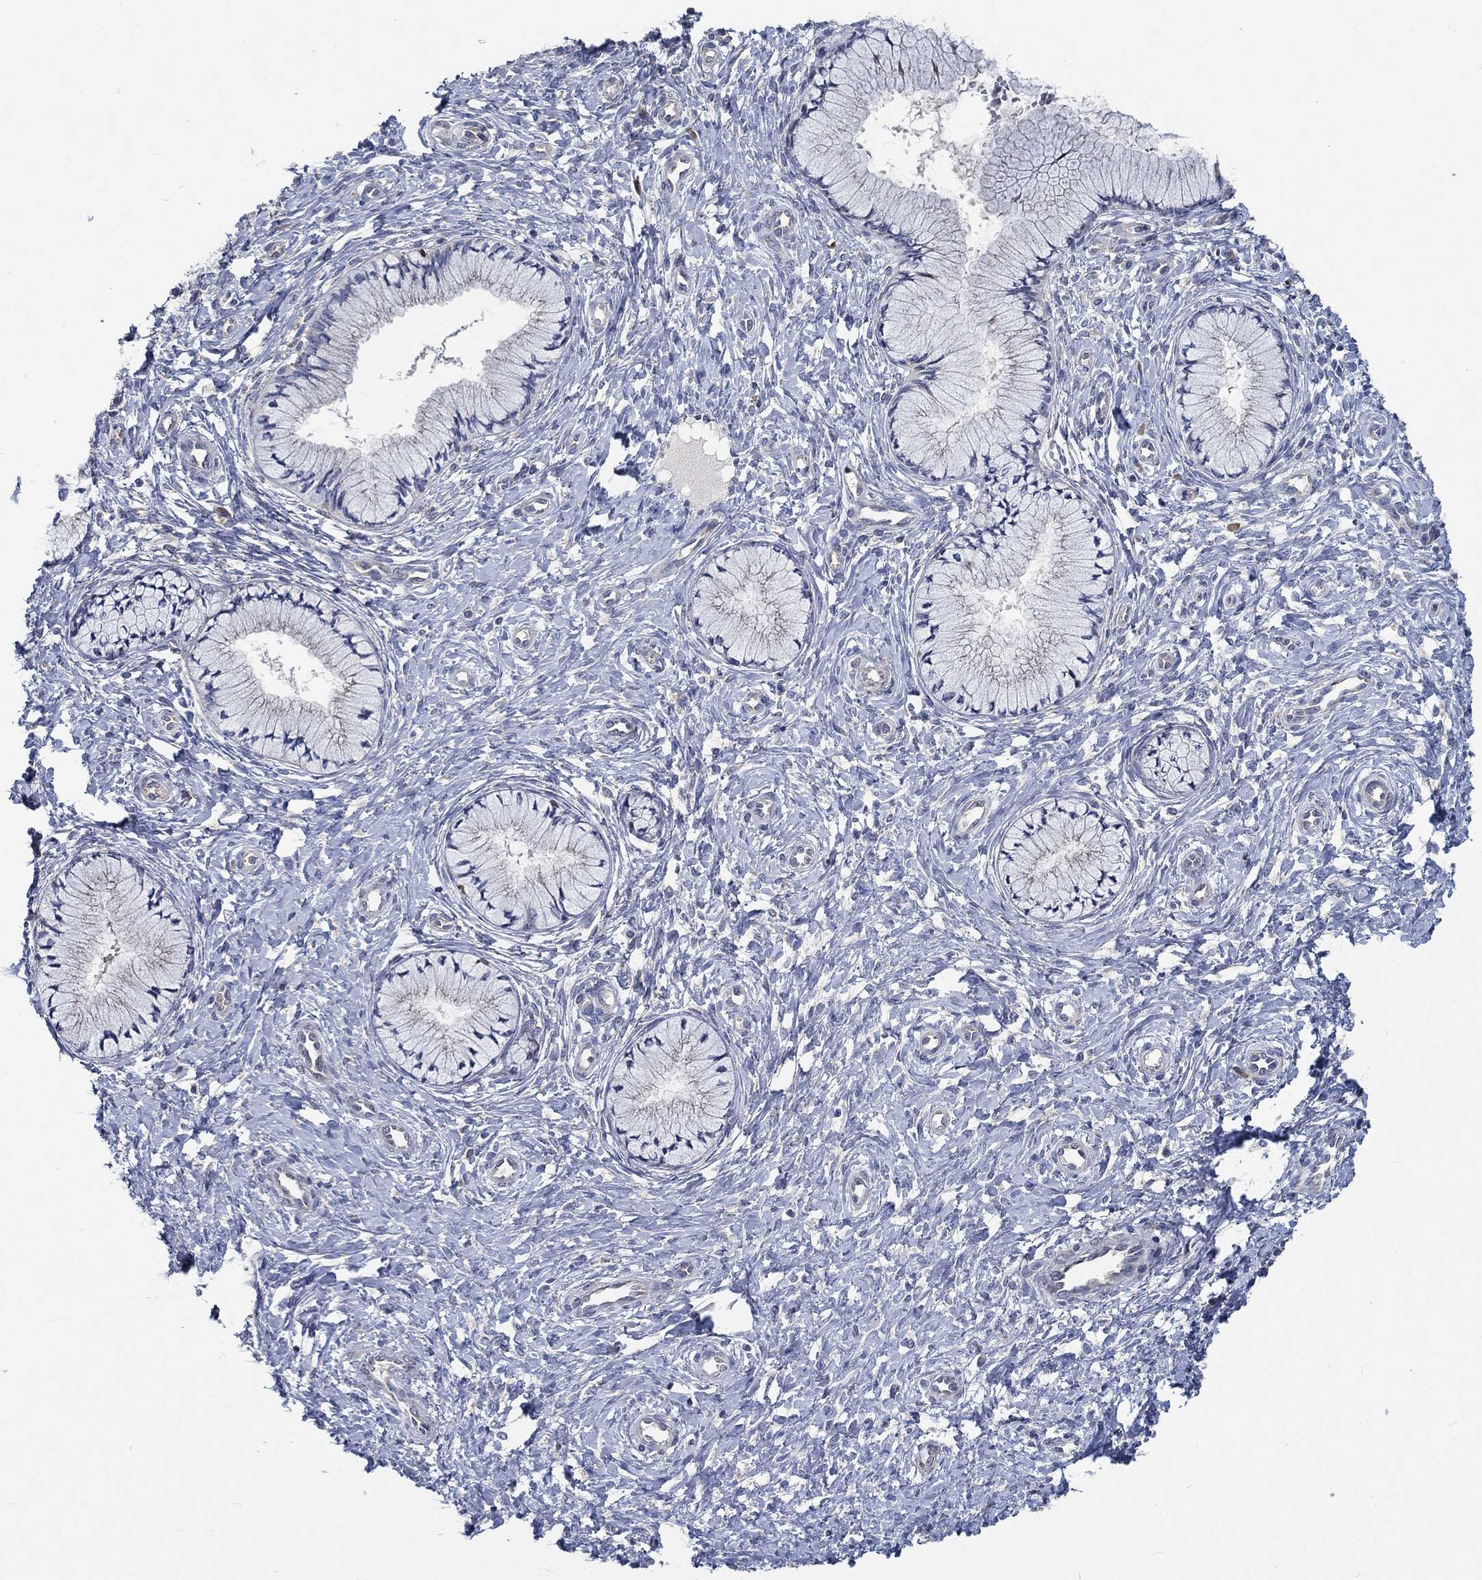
{"staining": {"intensity": "negative", "quantity": "none", "location": "none"}, "tissue": "cervix", "cell_type": "Glandular cells", "image_type": "normal", "snomed": [{"axis": "morphology", "description": "Normal tissue, NOS"}, {"axis": "topography", "description": "Cervix"}], "caption": "High magnification brightfield microscopy of normal cervix stained with DAB (3,3'-diaminobenzidine) (brown) and counterstained with hematoxylin (blue): glandular cells show no significant staining.", "gene": "MMP24", "patient": {"sex": "female", "age": 37}}